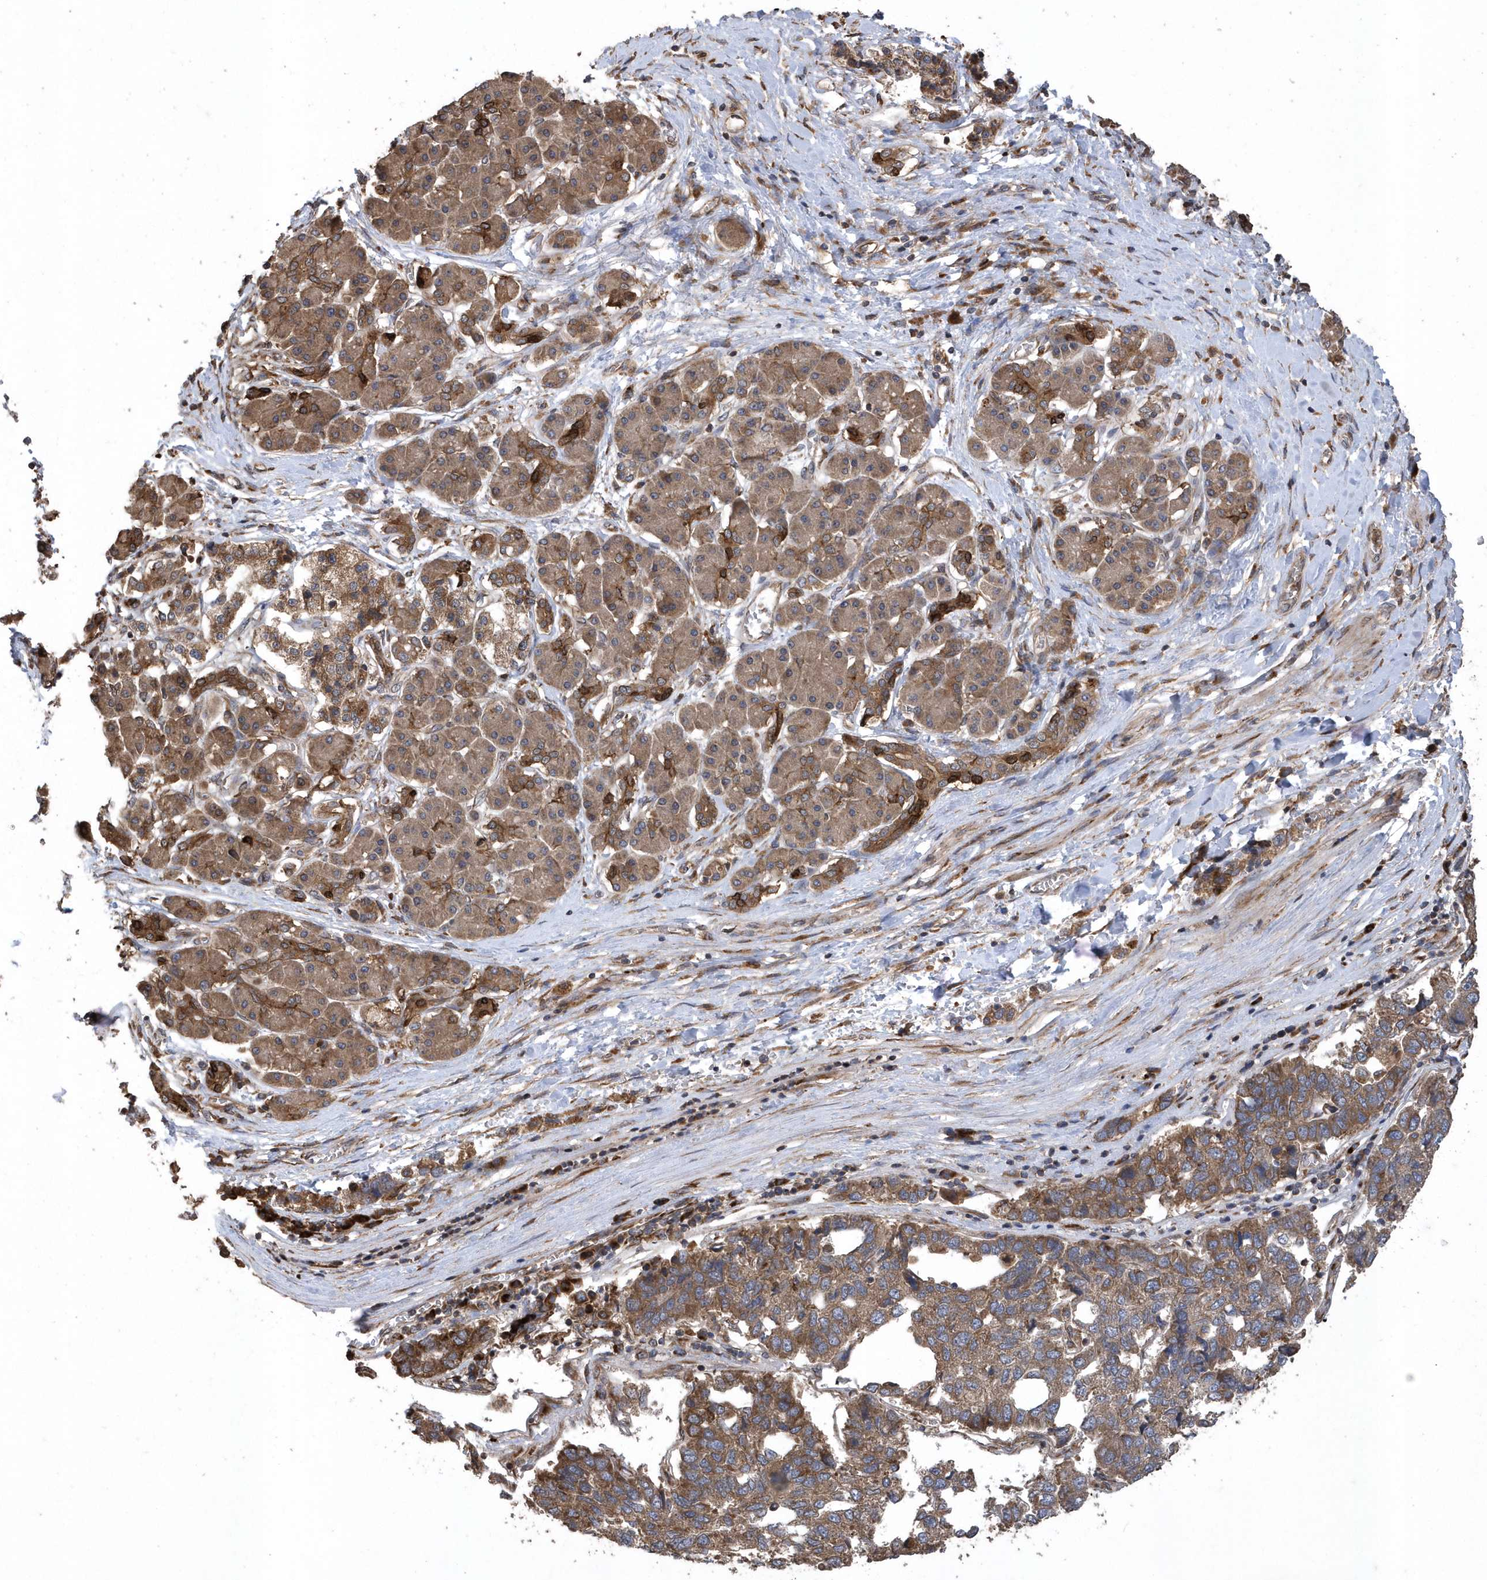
{"staining": {"intensity": "moderate", "quantity": ">75%", "location": "cytoplasmic/membranous"}, "tissue": "pancreatic cancer", "cell_type": "Tumor cells", "image_type": "cancer", "snomed": [{"axis": "morphology", "description": "Adenocarcinoma, NOS"}, {"axis": "topography", "description": "Pancreas"}], "caption": "Protein positivity by immunohistochemistry demonstrates moderate cytoplasmic/membranous expression in about >75% of tumor cells in pancreatic cancer (adenocarcinoma).", "gene": "WASHC5", "patient": {"sex": "female", "age": 61}}